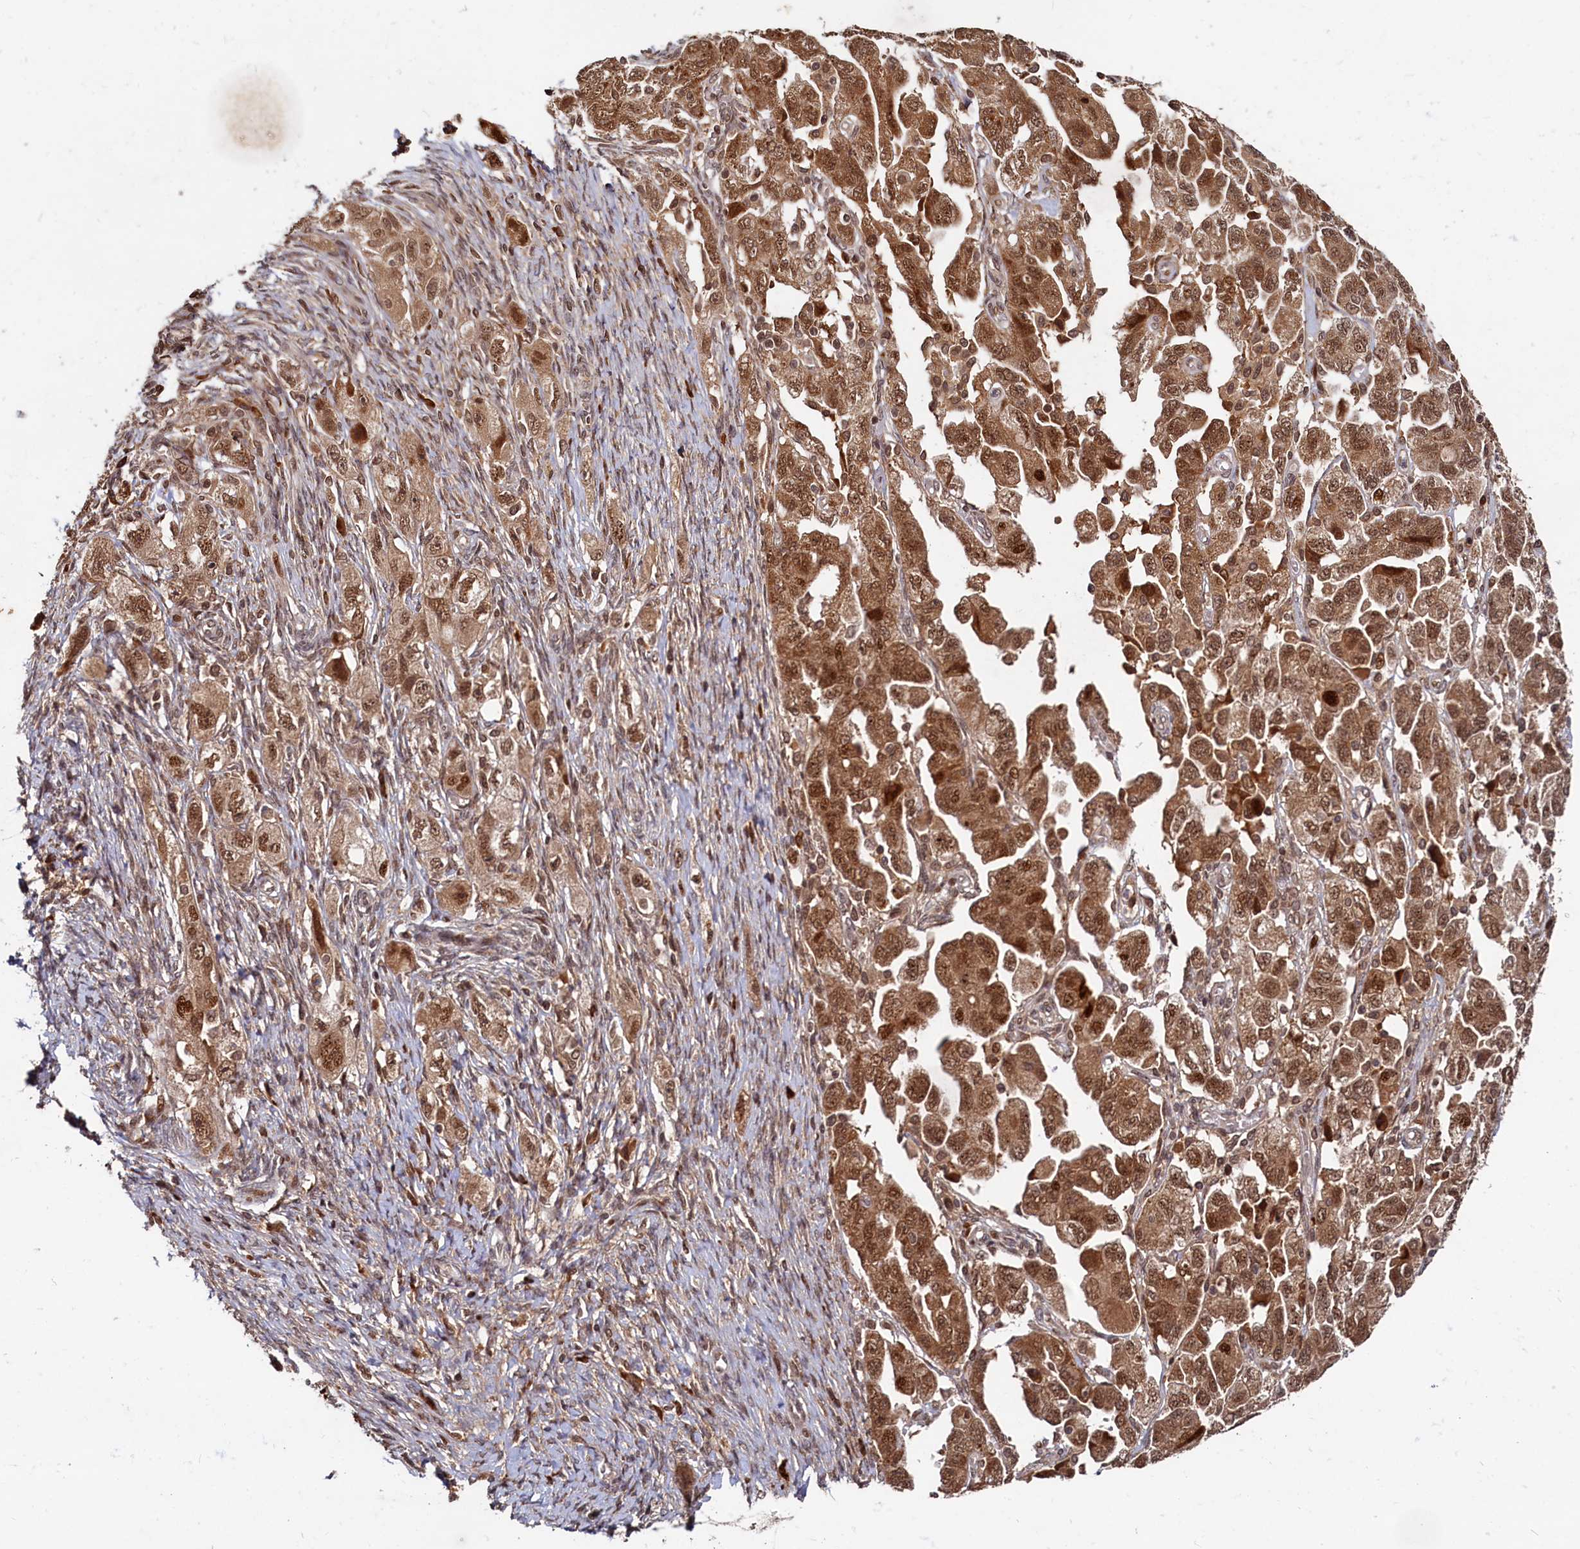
{"staining": {"intensity": "moderate", "quantity": ">75%", "location": "cytoplasmic/membranous,nuclear"}, "tissue": "ovarian cancer", "cell_type": "Tumor cells", "image_type": "cancer", "snomed": [{"axis": "morphology", "description": "Carcinoma, NOS"}, {"axis": "morphology", "description": "Cystadenocarcinoma, serous, NOS"}, {"axis": "topography", "description": "Ovary"}], "caption": "This is a histology image of immunohistochemistry (IHC) staining of ovarian cancer (serous cystadenocarcinoma), which shows moderate positivity in the cytoplasmic/membranous and nuclear of tumor cells.", "gene": "TRAPPC4", "patient": {"sex": "female", "age": 69}}